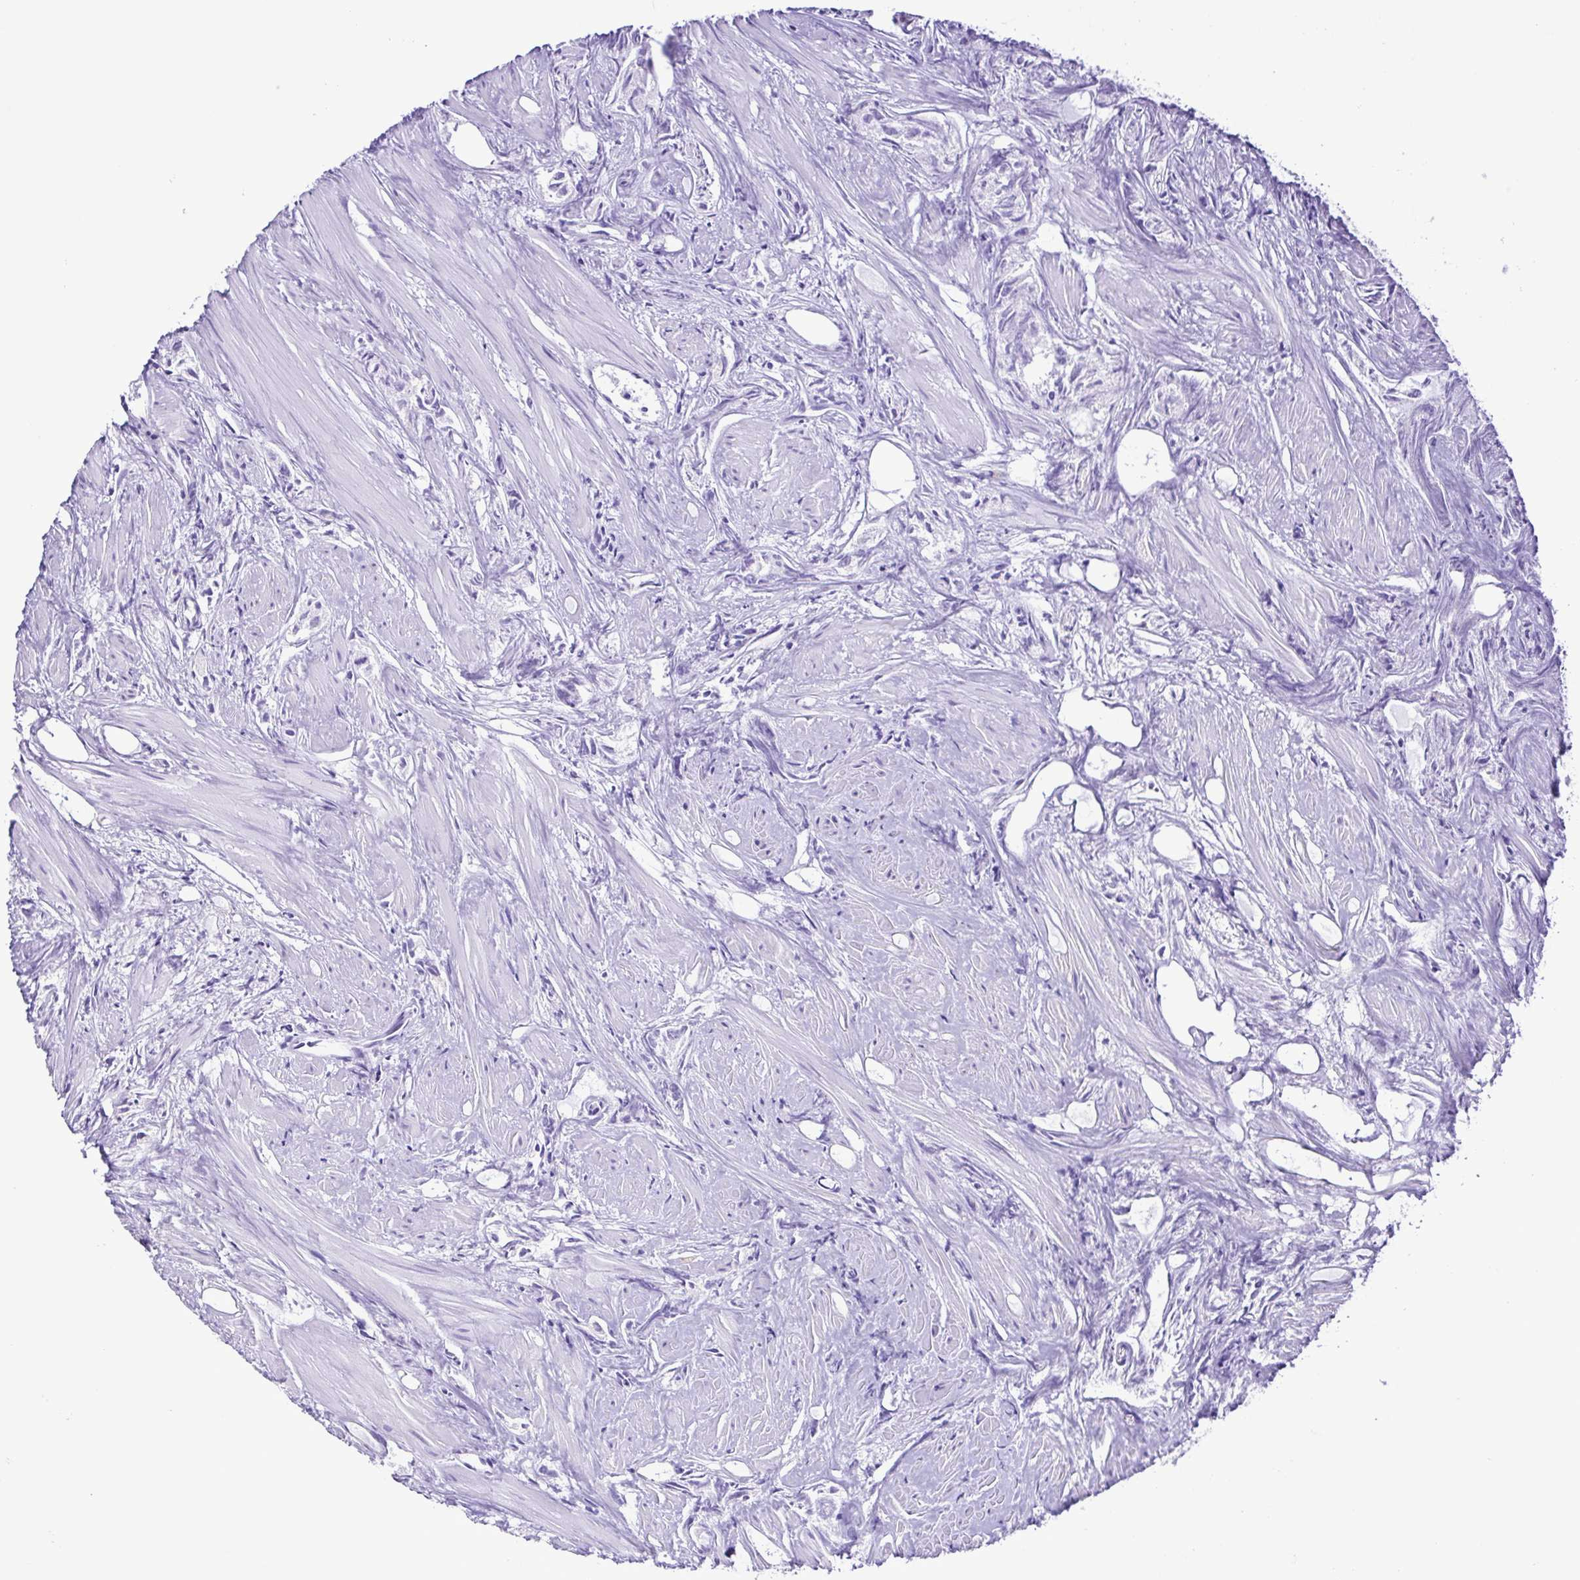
{"staining": {"intensity": "negative", "quantity": "none", "location": "none"}, "tissue": "prostate cancer", "cell_type": "Tumor cells", "image_type": "cancer", "snomed": [{"axis": "morphology", "description": "Adenocarcinoma, High grade"}, {"axis": "topography", "description": "Prostate"}], "caption": "An IHC histopathology image of prostate high-grade adenocarcinoma is shown. There is no staining in tumor cells of prostate high-grade adenocarcinoma. (DAB (3,3'-diaminobenzidine) immunohistochemistry, high magnification).", "gene": "SYT1", "patient": {"sex": "male", "age": 58}}